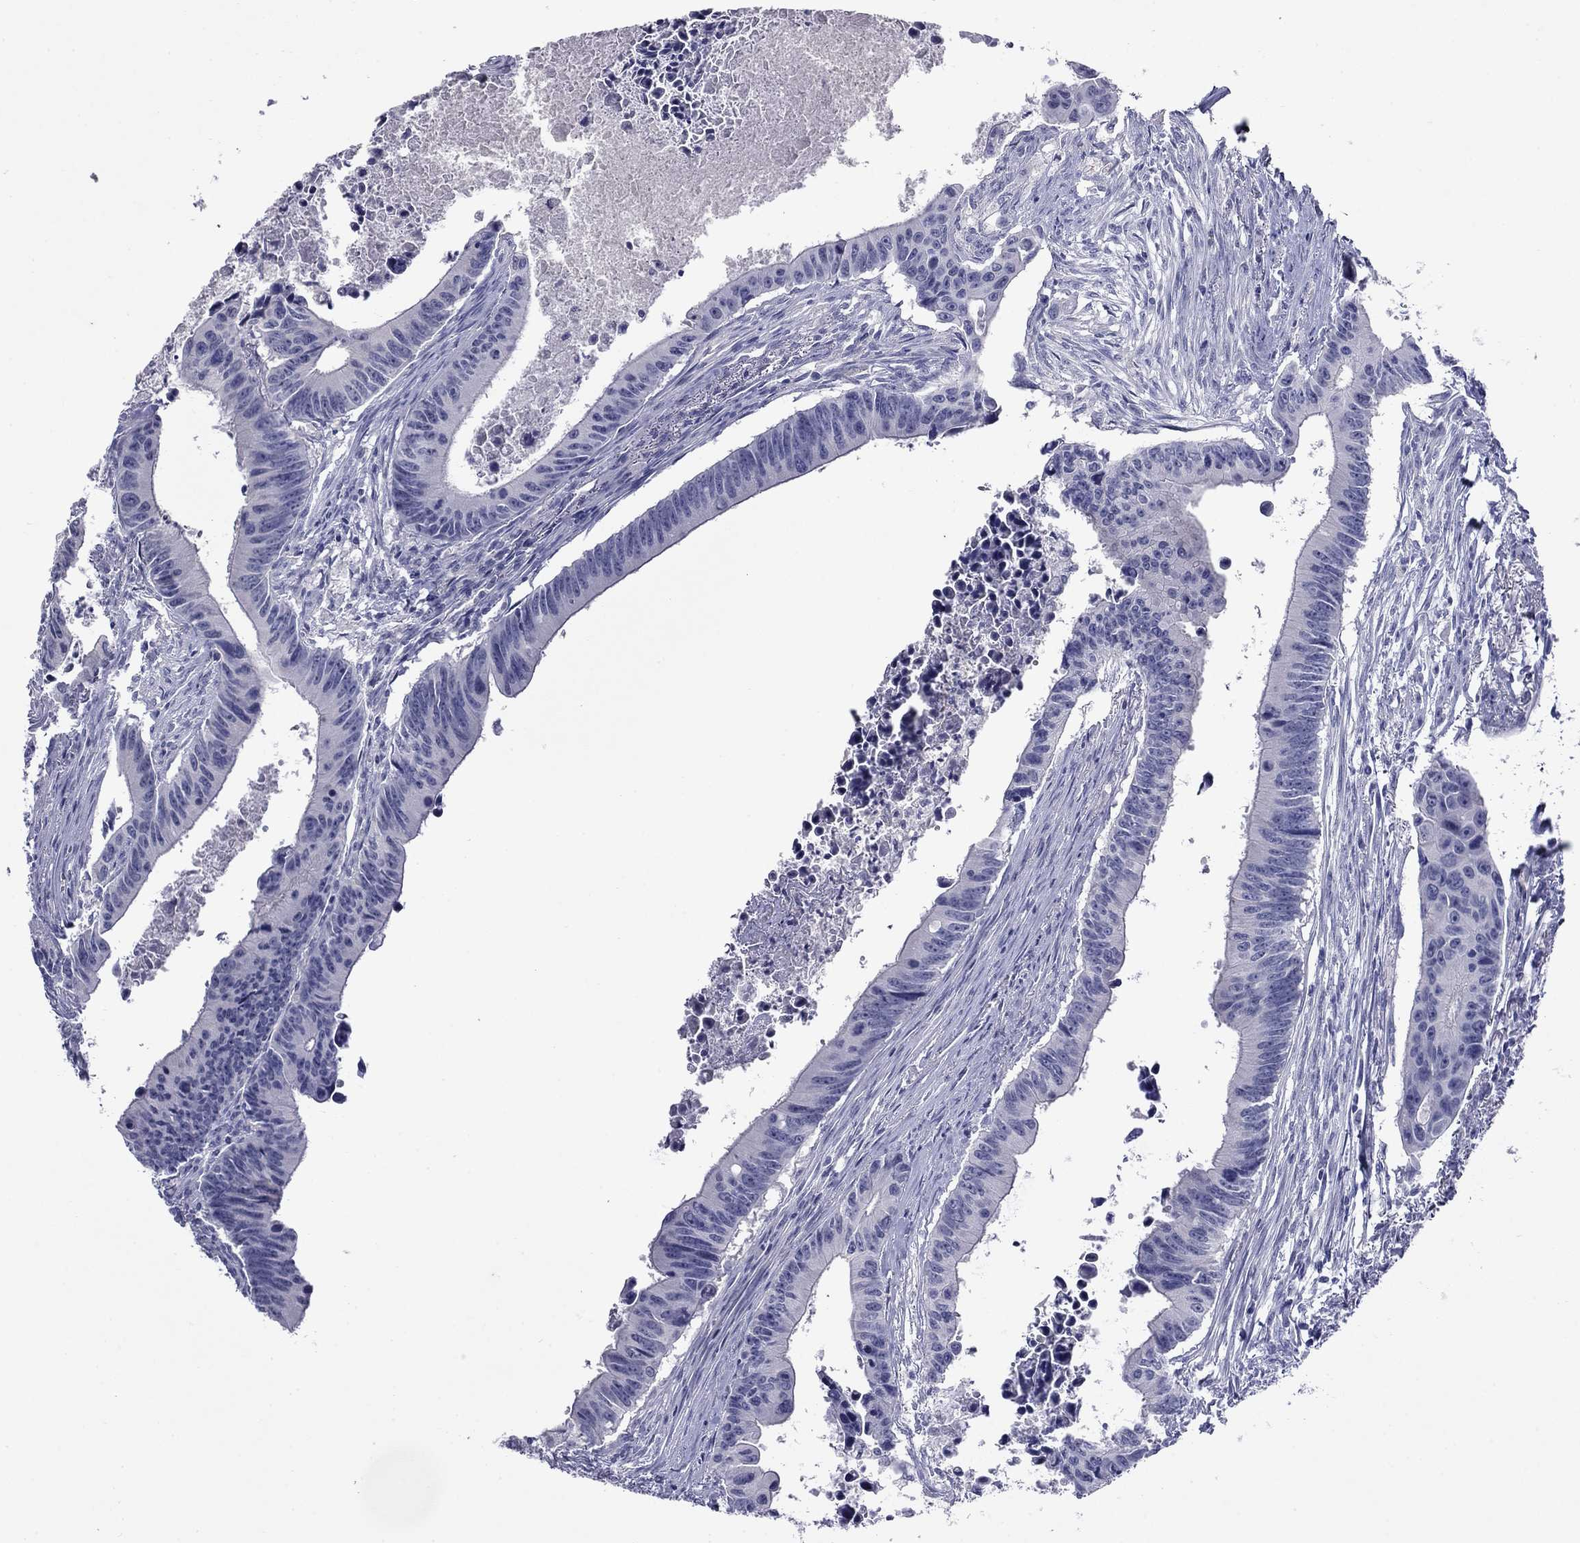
{"staining": {"intensity": "negative", "quantity": "none", "location": "none"}, "tissue": "colorectal cancer", "cell_type": "Tumor cells", "image_type": "cancer", "snomed": [{"axis": "morphology", "description": "Adenocarcinoma, NOS"}, {"axis": "topography", "description": "Colon"}], "caption": "A high-resolution photomicrograph shows IHC staining of colorectal cancer, which displays no significant staining in tumor cells.", "gene": "CFAP119", "patient": {"sex": "female", "age": 87}}